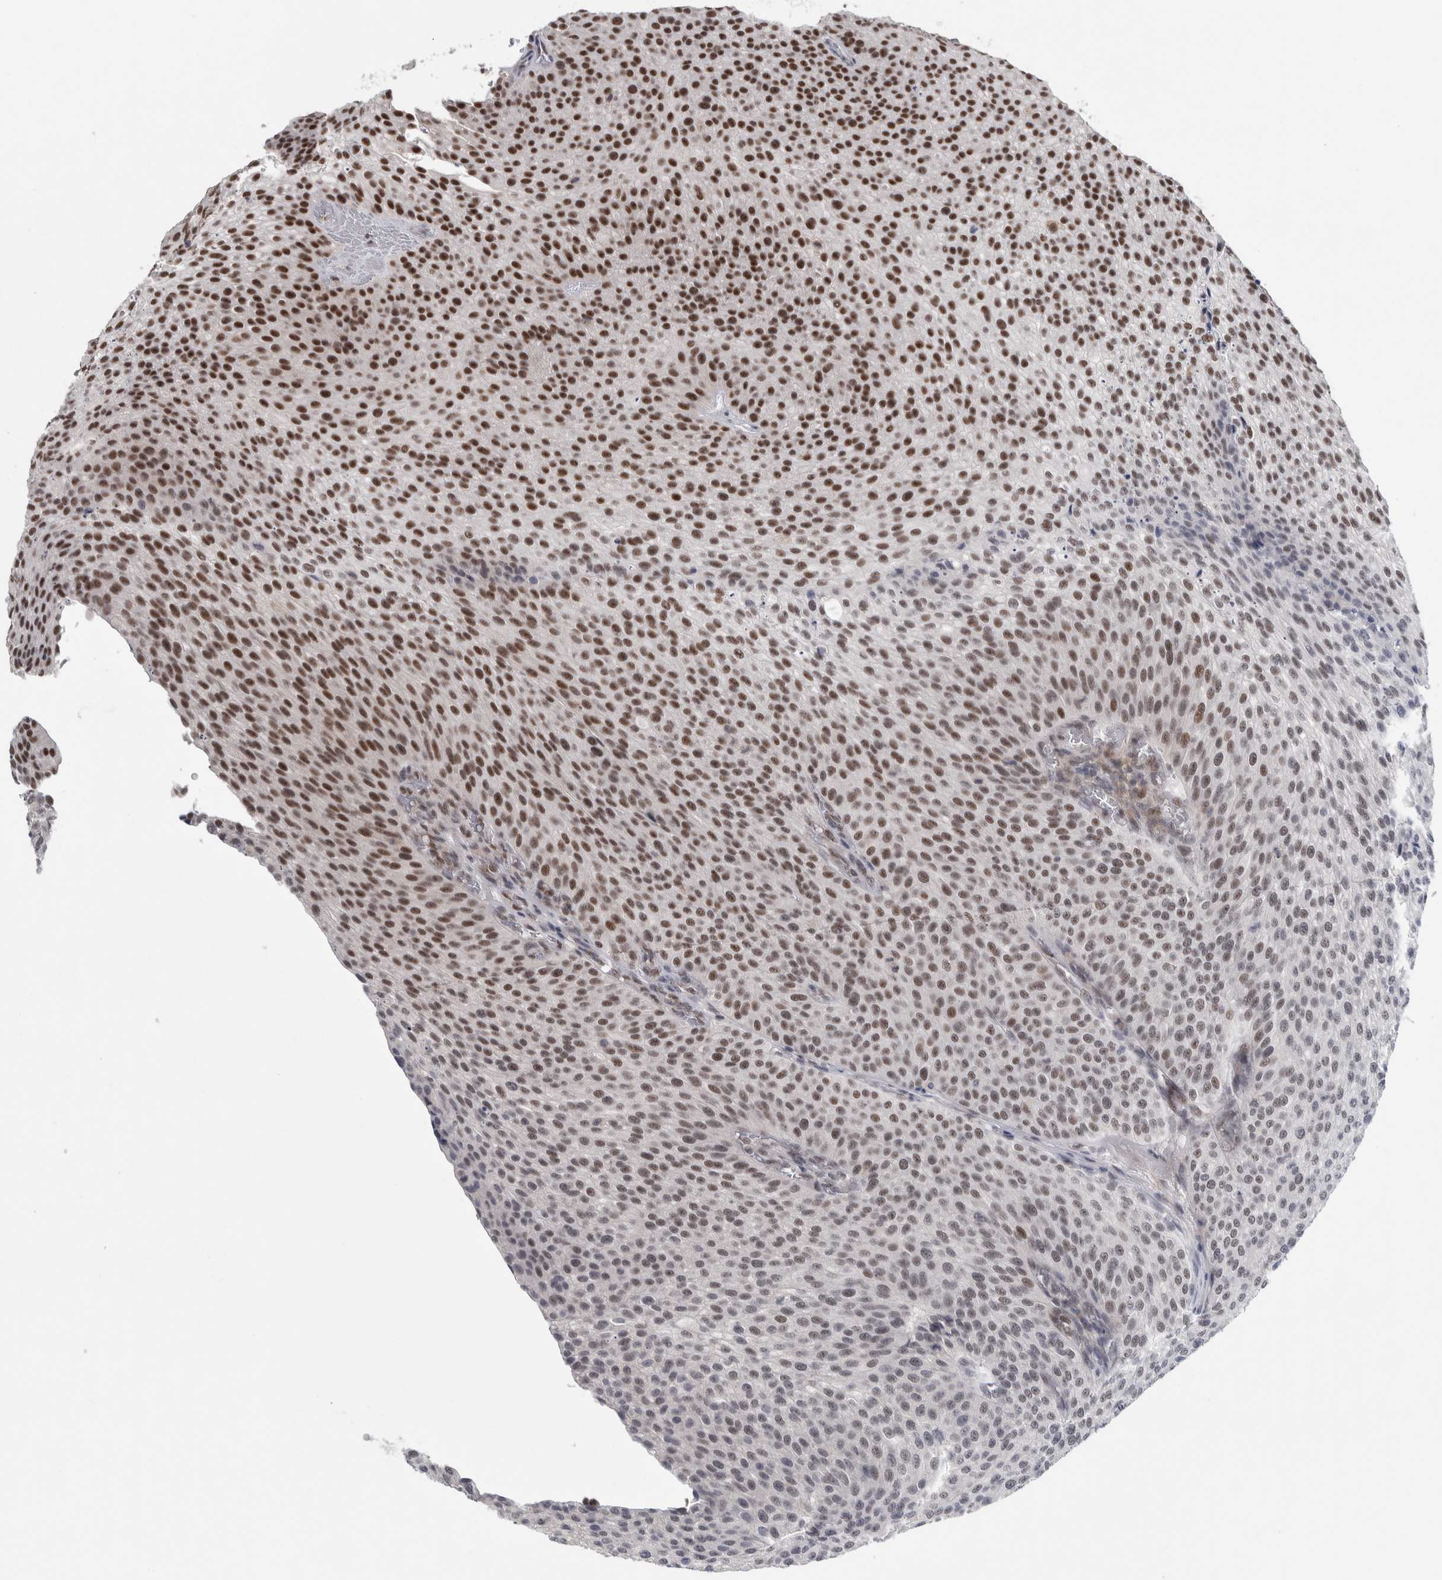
{"staining": {"intensity": "strong", "quantity": ">75%", "location": "nuclear"}, "tissue": "urothelial cancer", "cell_type": "Tumor cells", "image_type": "cancer", "snomed": [{"axis": "morphology", "description": "Urothelial carcinoma, Low grade"}, {"axis": "topography", "description": "Smooth muscle"}, {"axis": "topography", "description": "Urinary bladder"}], "caption": "Immunohistochemistry (DAB (3,3'-diaminobenzidine)) staining of urothelial cancer reveals strong nuclear protein expression in approximately >75% of tumor cells.", "gene": "ASPN", "patient": {"sex": "male", "age": 60}}